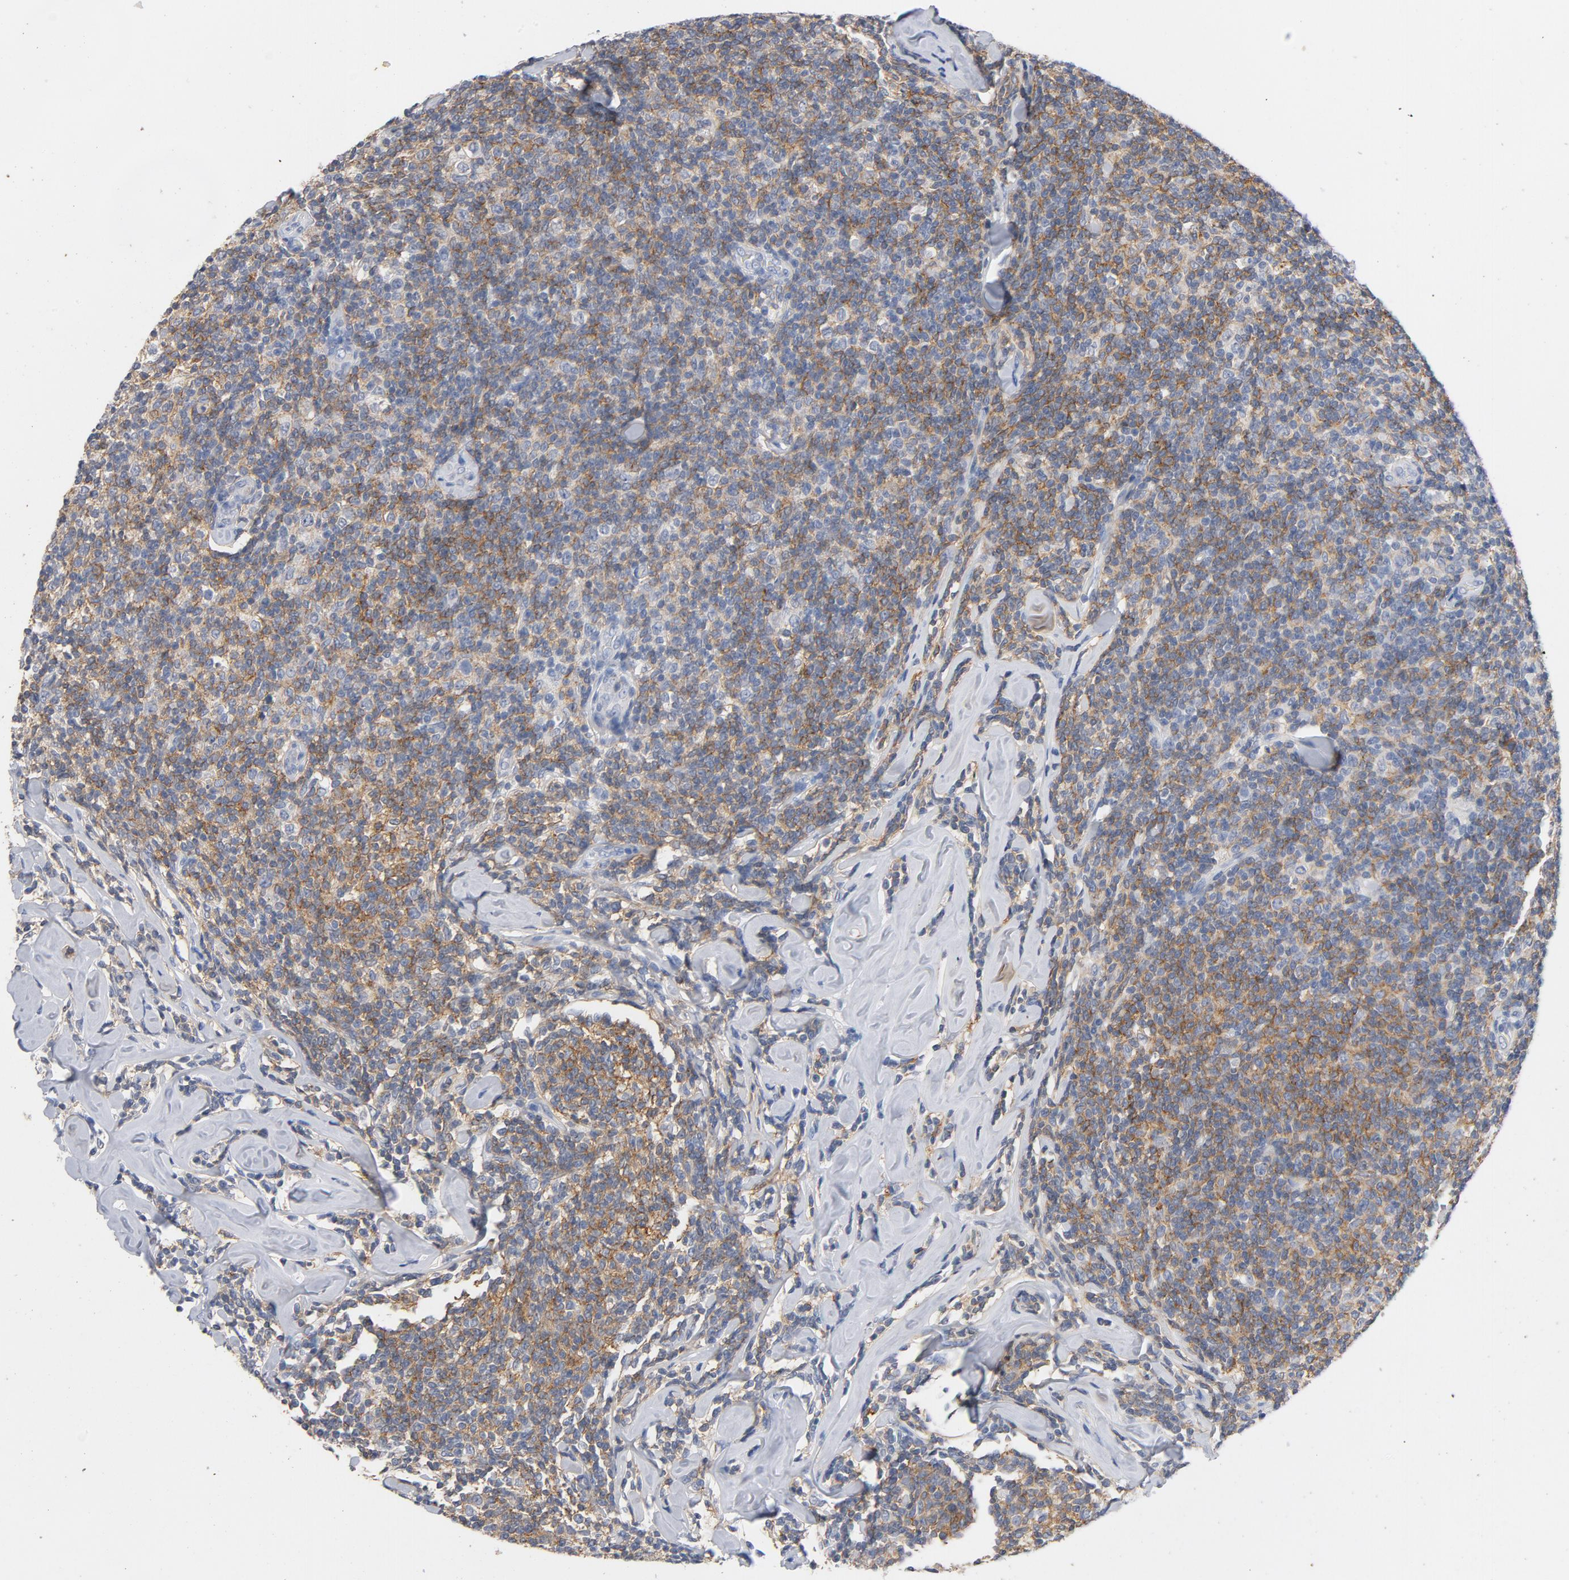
{"staining": {"intensity": "moderate", "quantity": ">75%", "location": "cytoplasmic/membranous"}, "tissue": "lymphoma", "cell_type": "Tumor cells", "image_type": "cancer", "snomed": [{"axis": "morphology", "description": "Malignant lymphoma, non-Hodgkin's type, Low grade"}, {"axis": "topography", "description": "Lymph node"}], "caption": "Malignant lymphoma, non-Hodgkin's type (low-grade) stained with a protein marker shows moderate staining in tumor cells.", "gene": "ZCCHC13", "patient": {"sex": "female", "age": 56}}